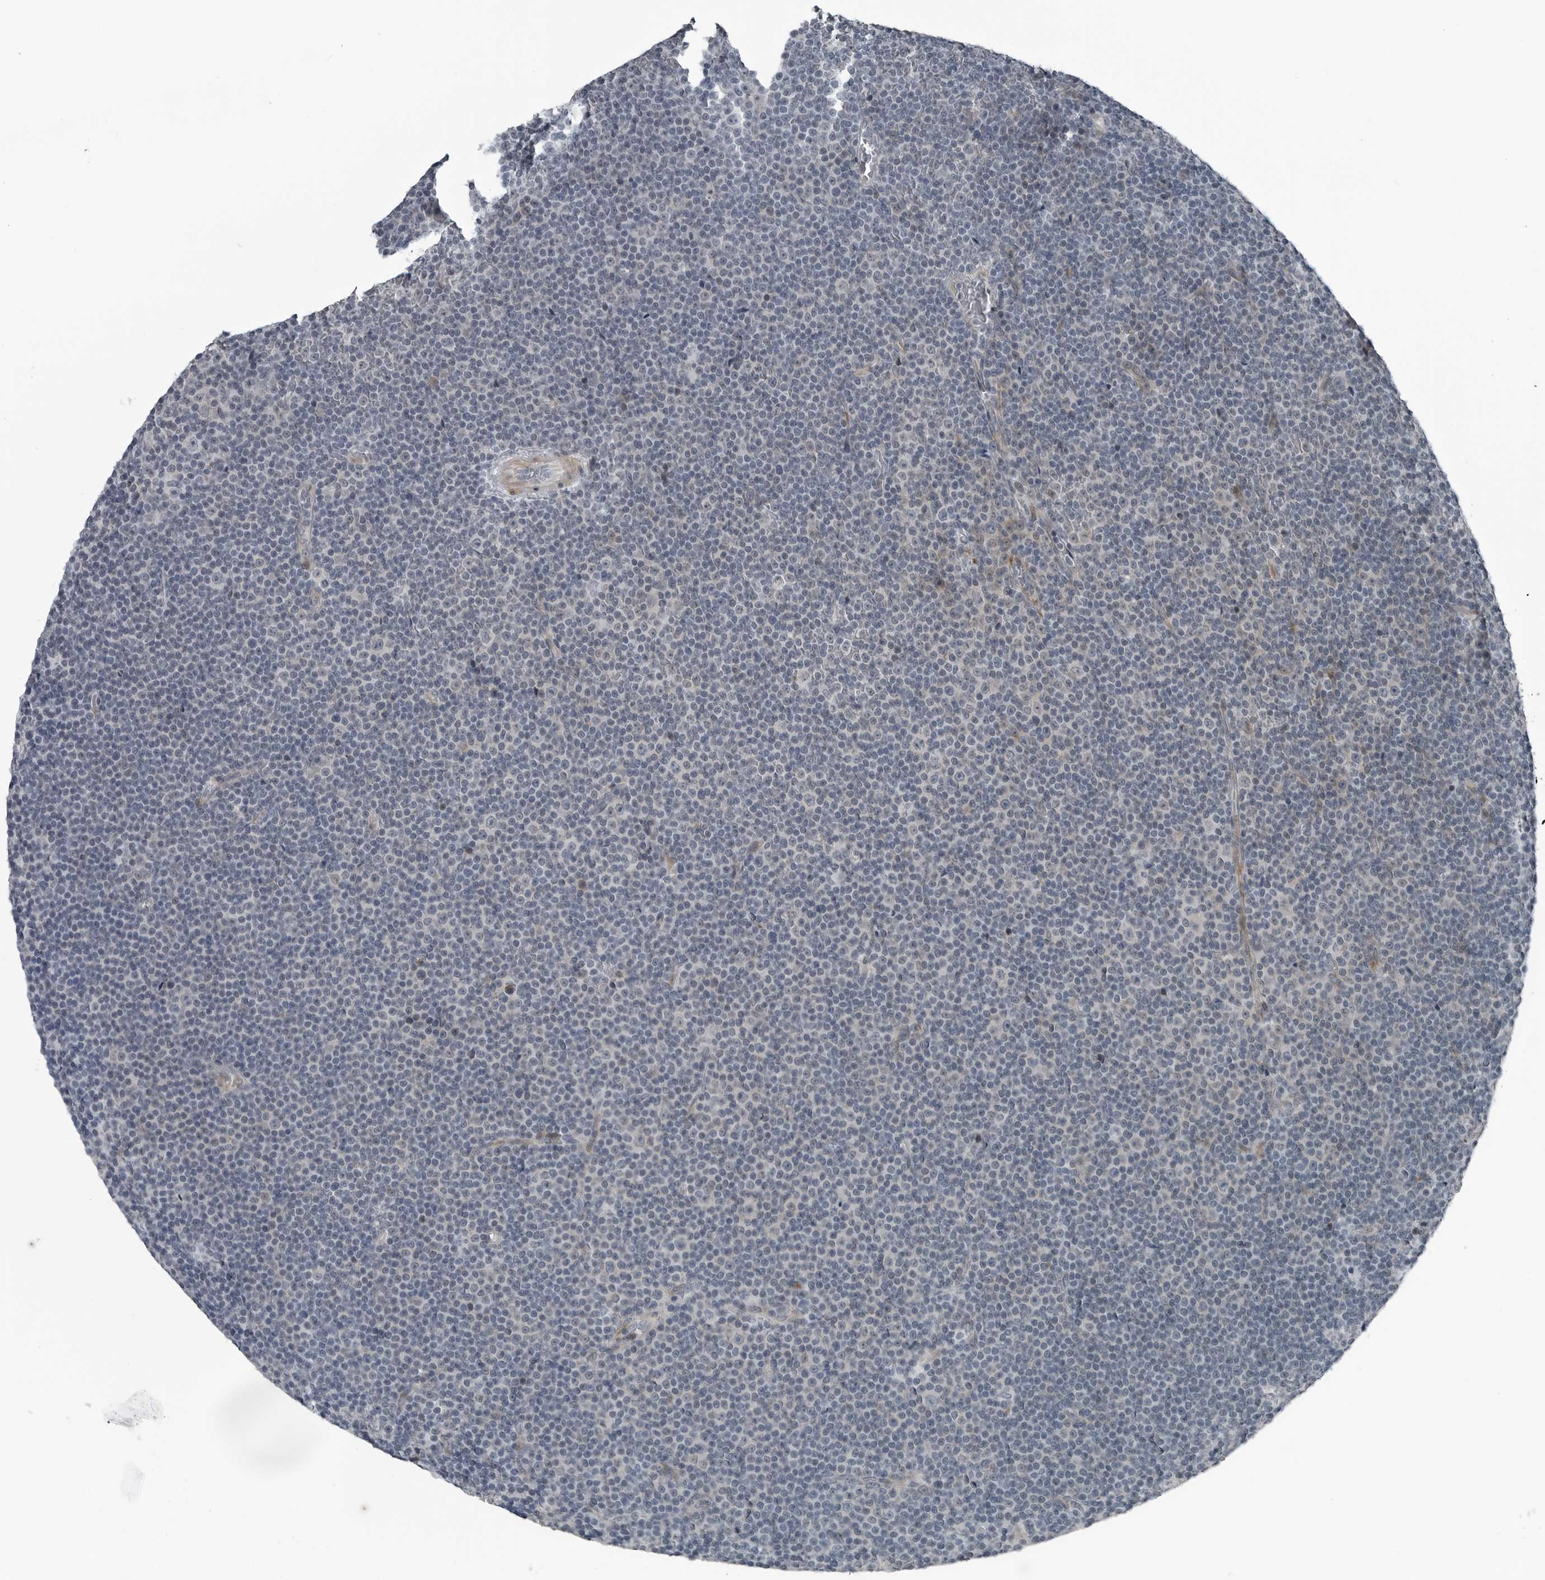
{"staining": {"intensity": "negative", "quantity": "none", "location": "none"}, "tissue": "lymphoma", "cell_type": "Tumor cells", "image_type": "cancer", "snomed": [{"axis": "morphology", "description": "Malignant lymphoma, non-Hodgkin's type, Low grade"}, {"axis": "topography", "description": "Lymph node"}], "caption": "The micrograph shows no staining of tumor cells in malignant lymphoma, non-Hodgkin's type (low-grade). (DAB (3,3'-diaminobenzidine) immunohistochemistry (IHC), high magnification).", "gene": "DNAAF11", "patient": {"sex": "female", "age": 67}}